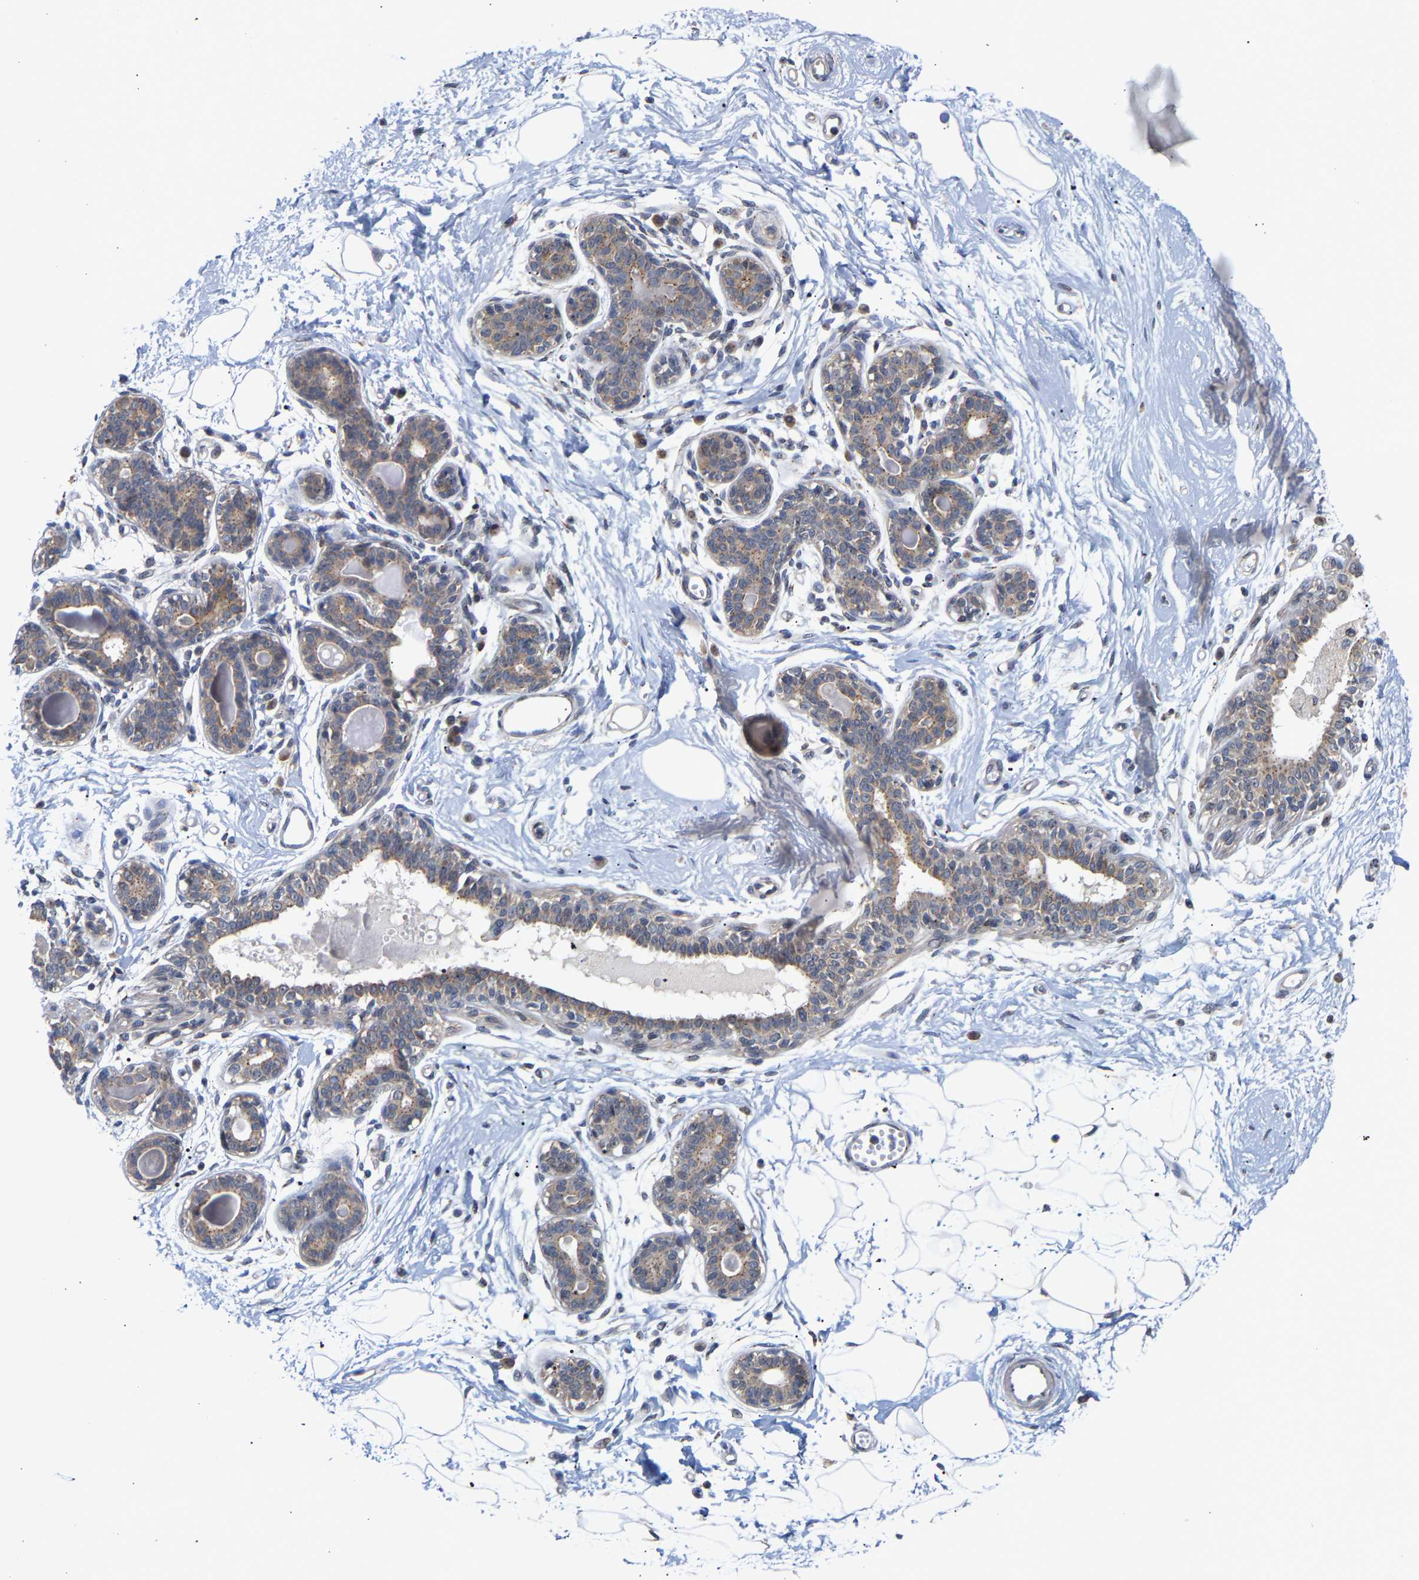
{"staining": {"intensity": "negative", "quantity": "none", "location": "none"}, "tissue": "breast", "cell_type": "Adipocytes", "image_type": "normal", "snomed": [{"axis": "morphology", "description": "Normal tissue, NOS"}, {"axis": "topography", "description": "Breast"}], "caption": "This image is of normal breast stained with IHC to label a protein in brown with the nuclei are counter-stained blue. There is no positivity in adipocytes. Nuclei are stained in blue.", "gene": "PCNT", "patient": {"sex": "female", "age": 45}}